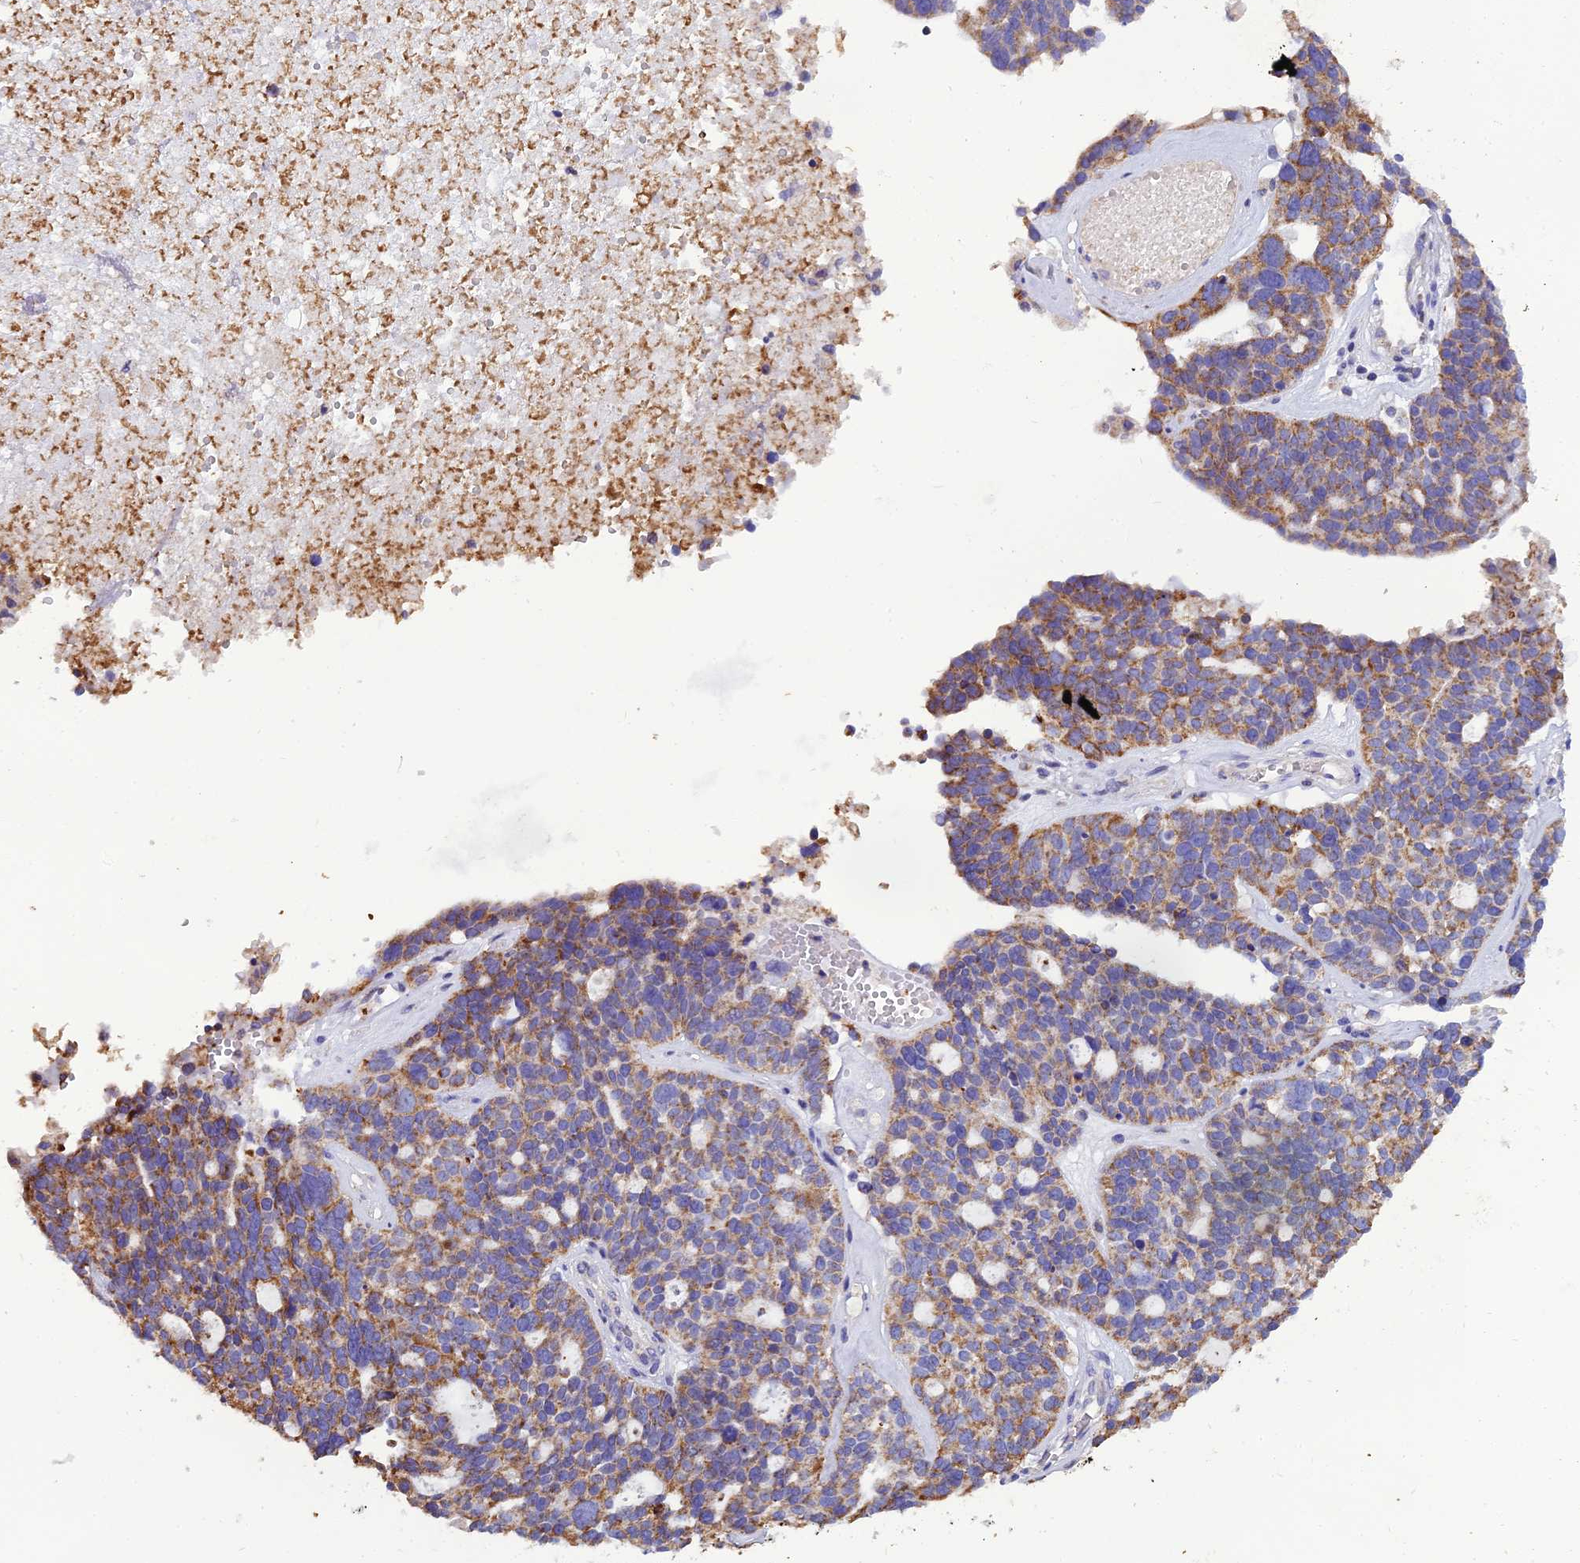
{"staining": {"intensity": "moderate", "quantity": "25%-75%", "location": "cytoplasmic/membranous"}, "tissue": "ovarian cancer", "cell_type": "Tumor cells", "image_type": "cancer", "snomed": [{"axis": "morphology", "description": "Cystadenocarcinoma, serous, NOS"}, {"axis": "topography", "description": "Ovary"}], "caption": "Immunohistochemical staining of human ovarian serous cystadenocarcinoma displays moderate cytoplasmic/membranous protein positivity in approximately 25%-75% of tumor cells.", "gene": "GPD1", "patient": {"sex": "female", "age": 59}}